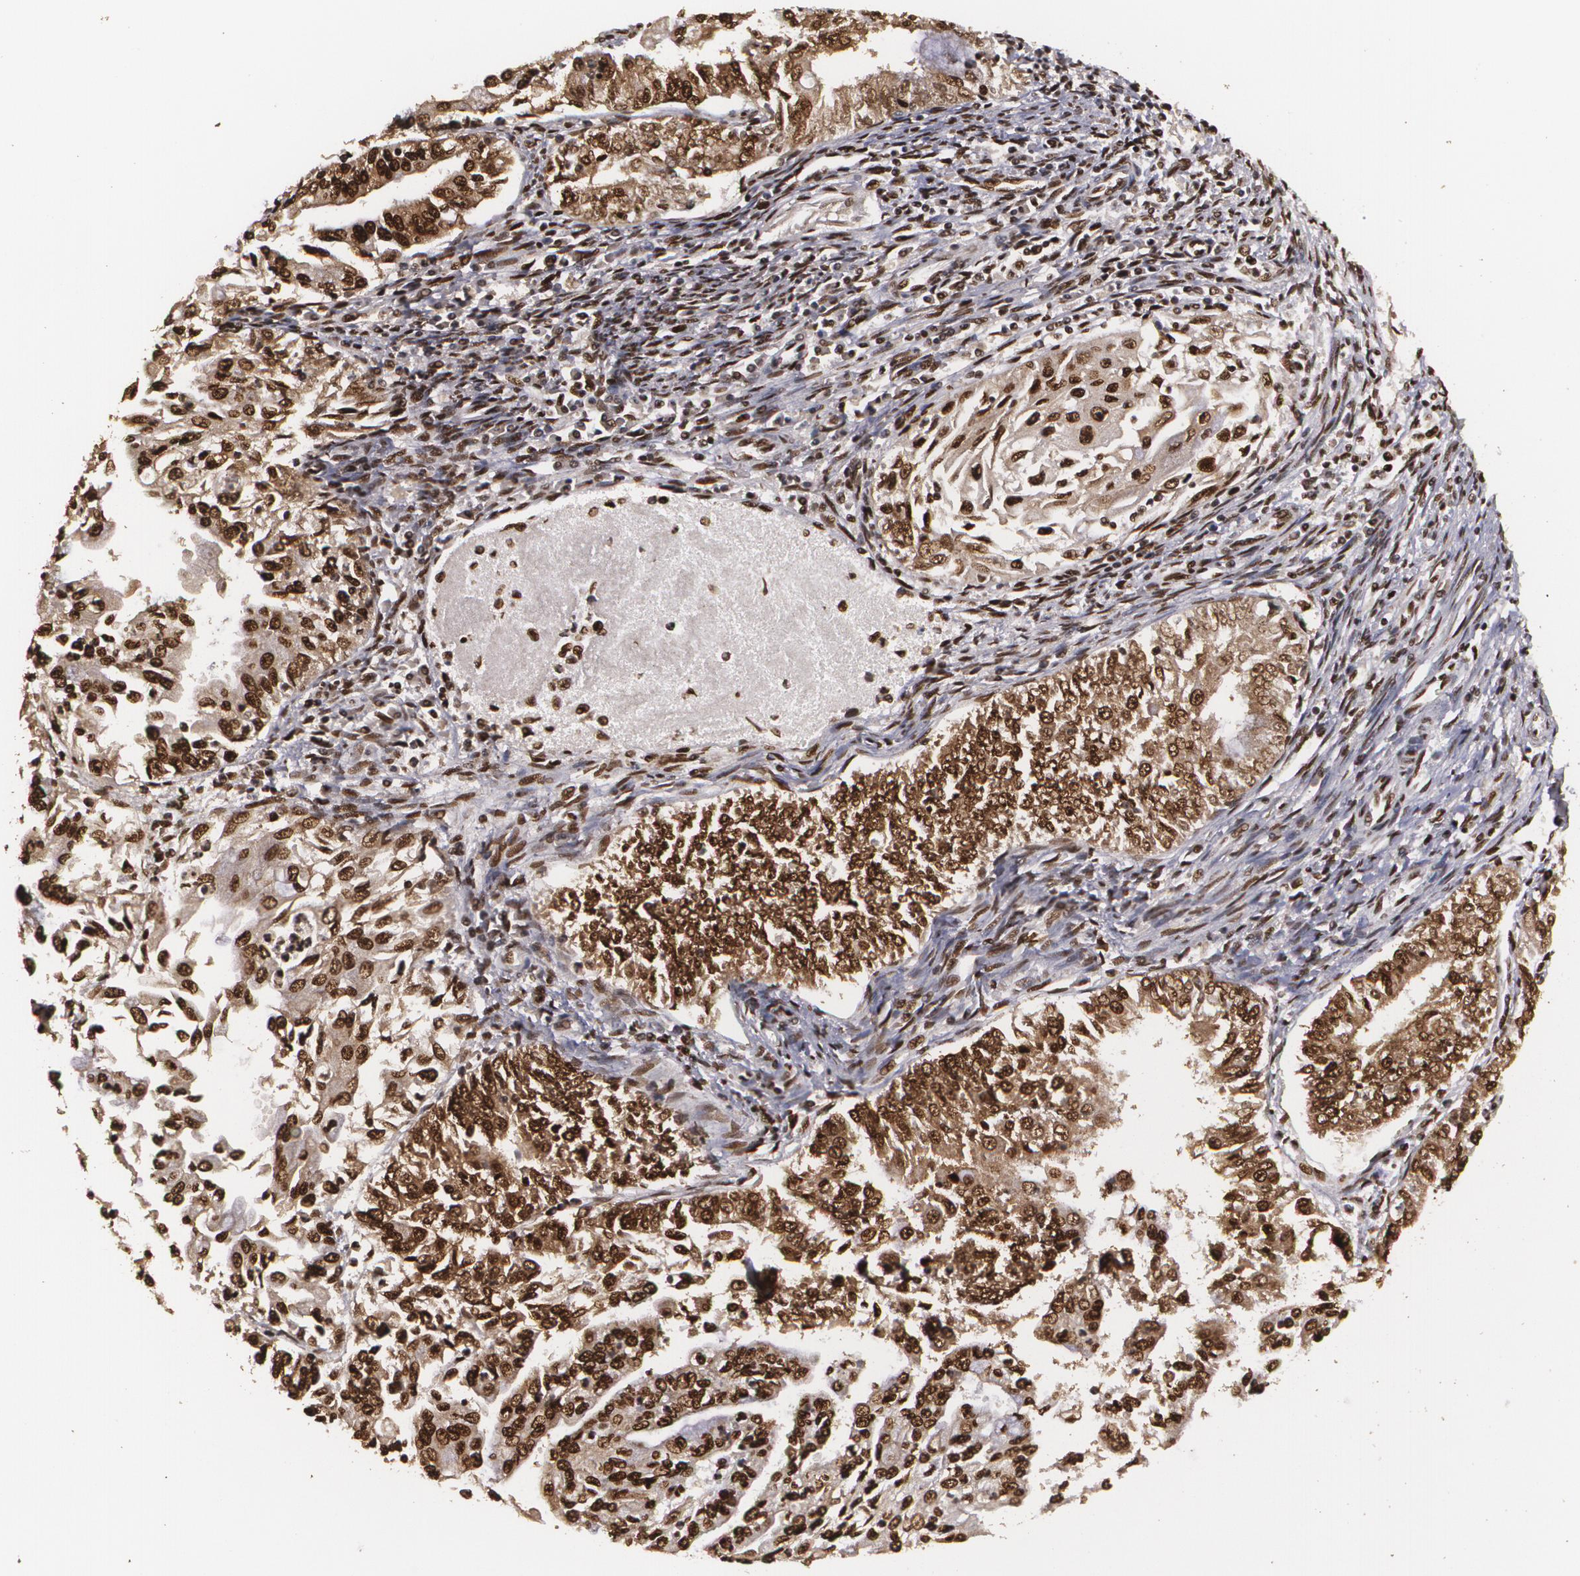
{"staining": {"intensity": "strong", "quantity": ">75%", "location": "cytoplasmic/membranous,nuclear"}, "tissue": "endometrial cancer", "cell_type": "Tumor cells", "image_type": "cancer", "snomed": [{"axis": "morphology", "description": "Adenocarcinoma, NOS"}, {"axis": "topography", "description": "Endometrium"}], "caption": "This histopathology image demonstrates endometrial adenocarcinoma stained with immunohistochemistry to label a protein in brown. The cytoplasmic/membranous and nuclear of tumor cells show strong positivity for the protein. Nuclei are counter-stained blue.", "gene": "RCOR1", "patient": {"sex": "female", "age": 75}}